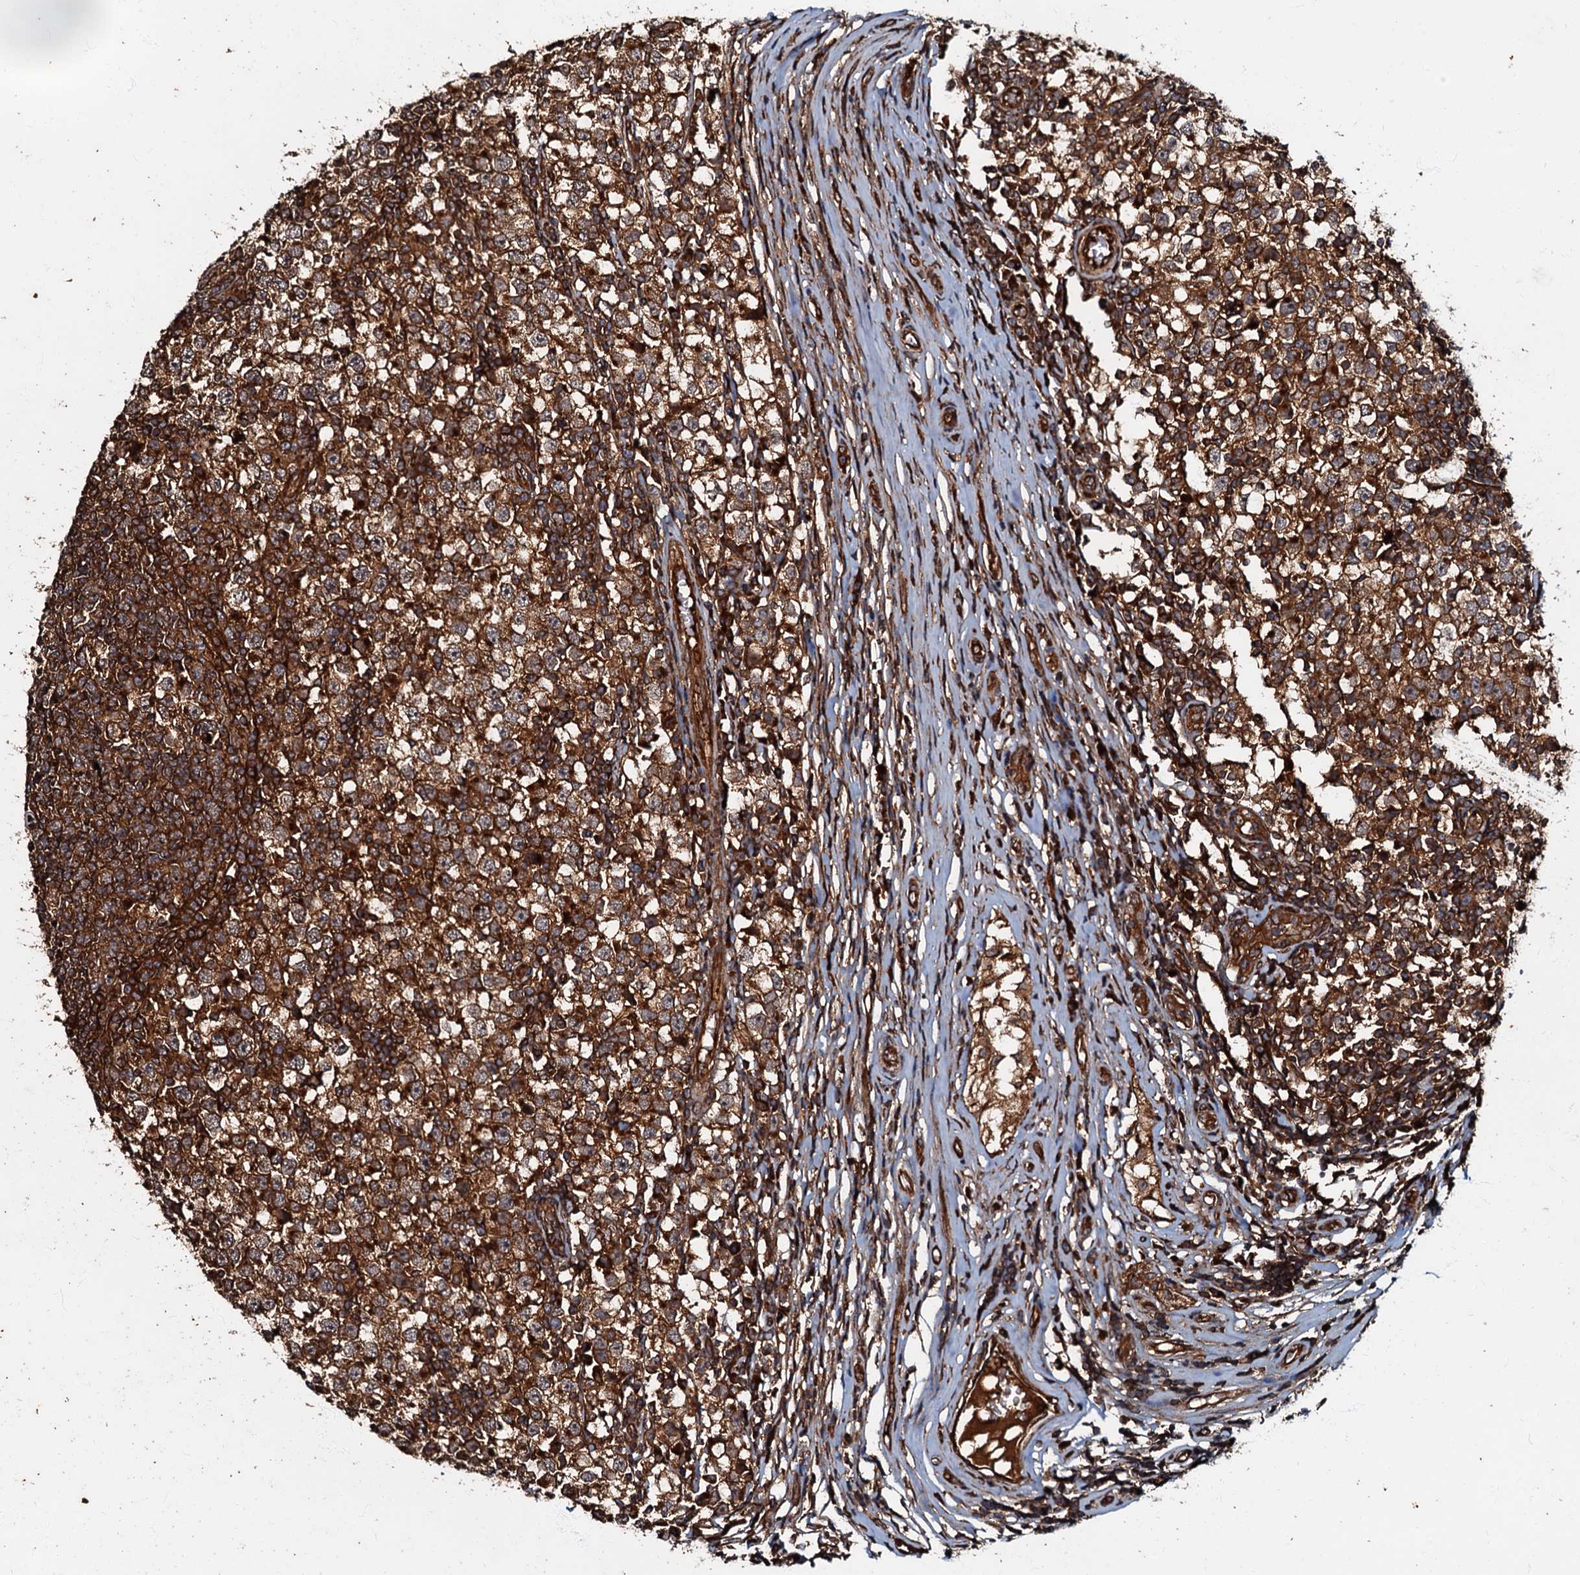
{"staining": {"intensity": "strong", "quantity": ">75%", "location": "cytoplasmic/membranous"}, "tissue": "testis cancer", "cell_type": "Tumor cells", "image_type": "cancer", "snomed": [{"axis": "morphology", "description": "Seminoma, NOS"}, {"axis": "topography", "description": "Testis"}], "caption": "High-power microscopy captured an immunohistochemistry histopathology image of testis seminoma, revealing strong cytoplasmic/membranous expression in approximately >75% of tumor cells. The staining is performed using DAB brown chromogen to label protein expression. The nuclei are counter-stained blue using hematoxylin.", "gene": "BLOC1S6", "patient": {"sex": "male", "age": 65}}